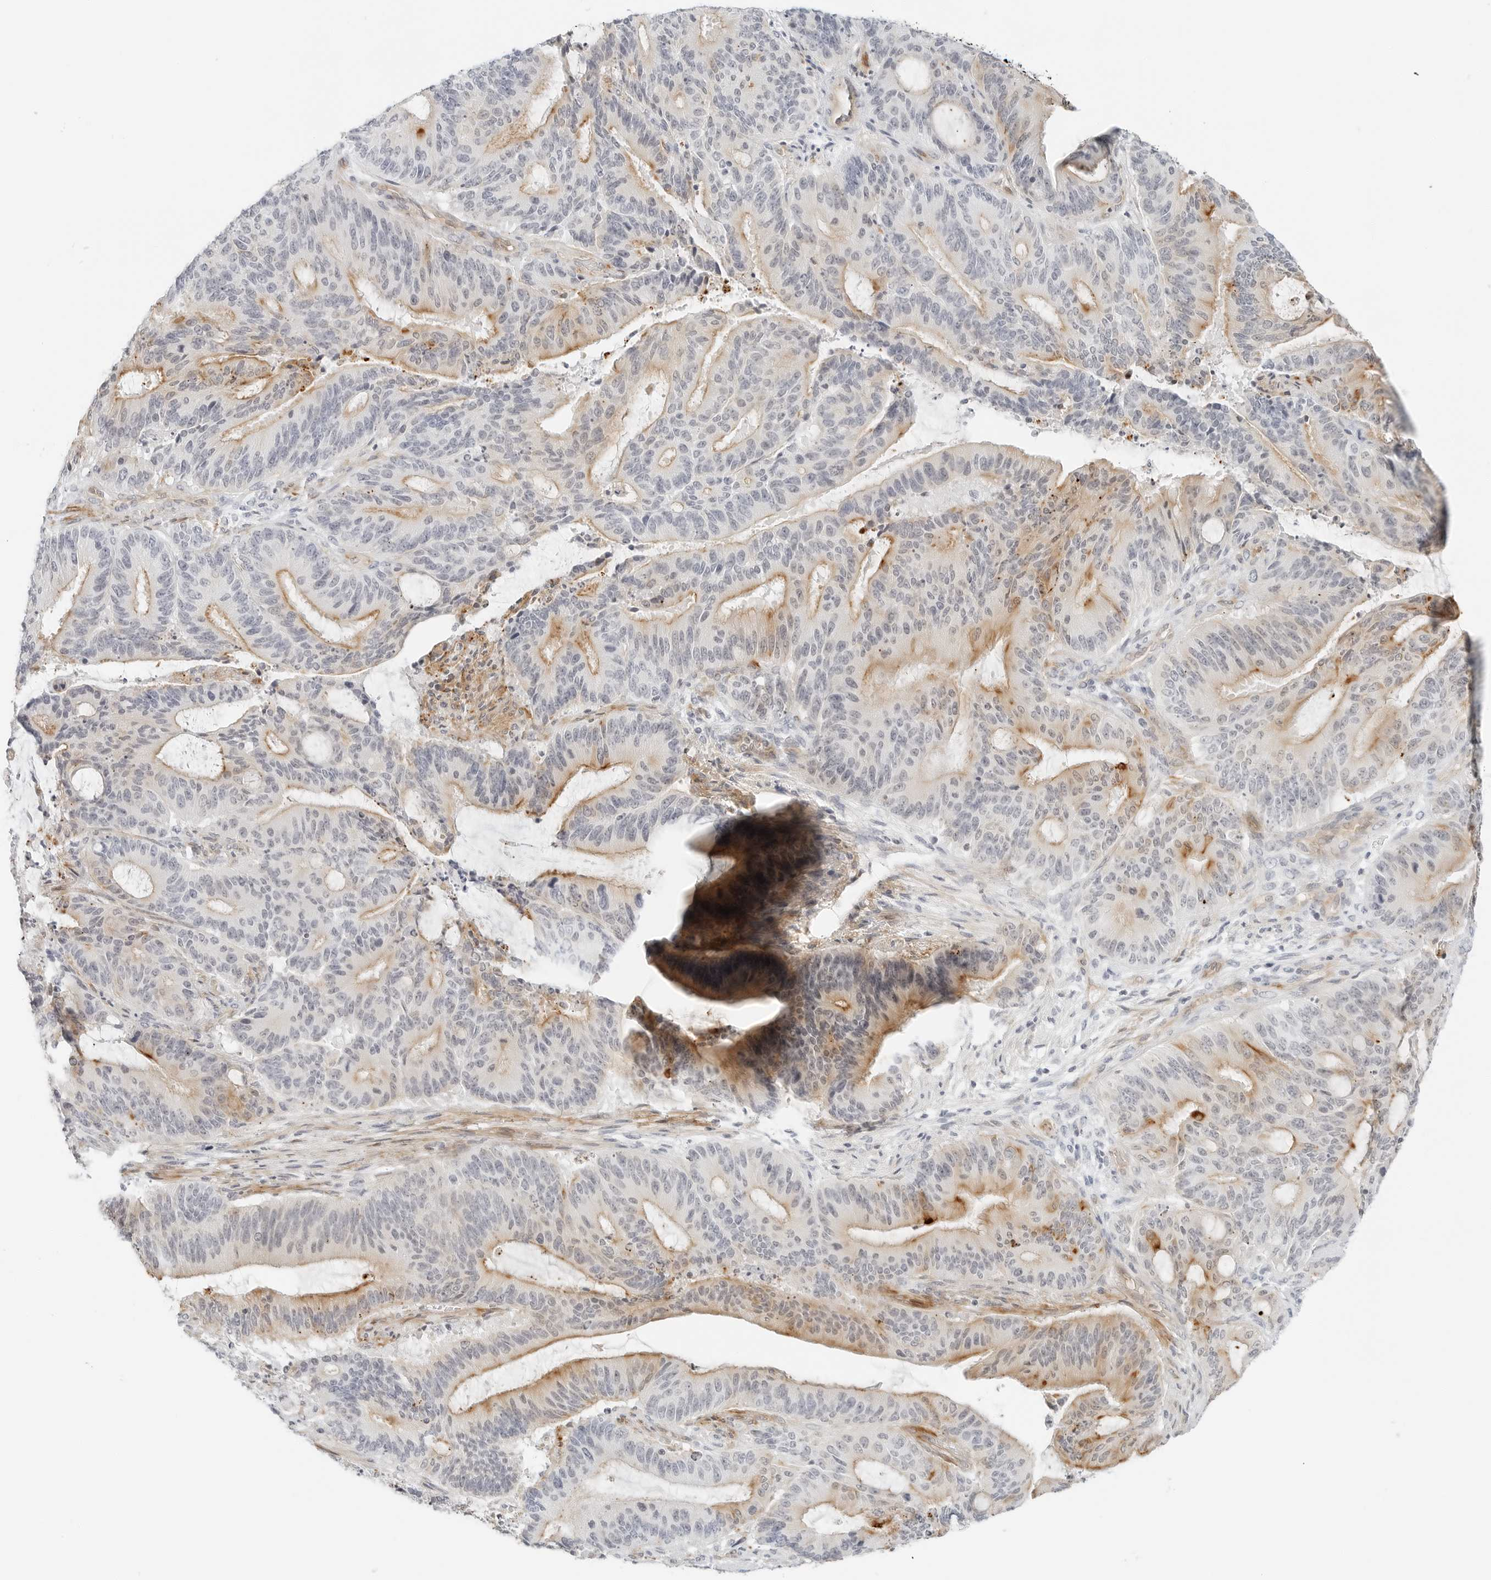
{"staining": {"intensity": "moderate", "quantity": "25%-75%", "location": "cytoplasmic/membranous"}, "tissue": "liver cancer", "cell_type": "Tumor cells", "image_type": "cancer", "snomed": [{"axis": "morphology", "description": "Normal tissue, NOS"}, {"axis": "morphology", "description": "Cholangiocarcinoma"}, {"axis": "topography", "description": "Liver"}, {"axis": "topography", "description": "Peripheral nerve tissue"}], "caption": "A micrograph of liver cancer (cholangiocarcinoma) stained for a protein displays moderate cytoplasmic/membranous brown staining in tumor cells.", "gene": "IQCC", "patient": {"sex": "female", "age": 73}}